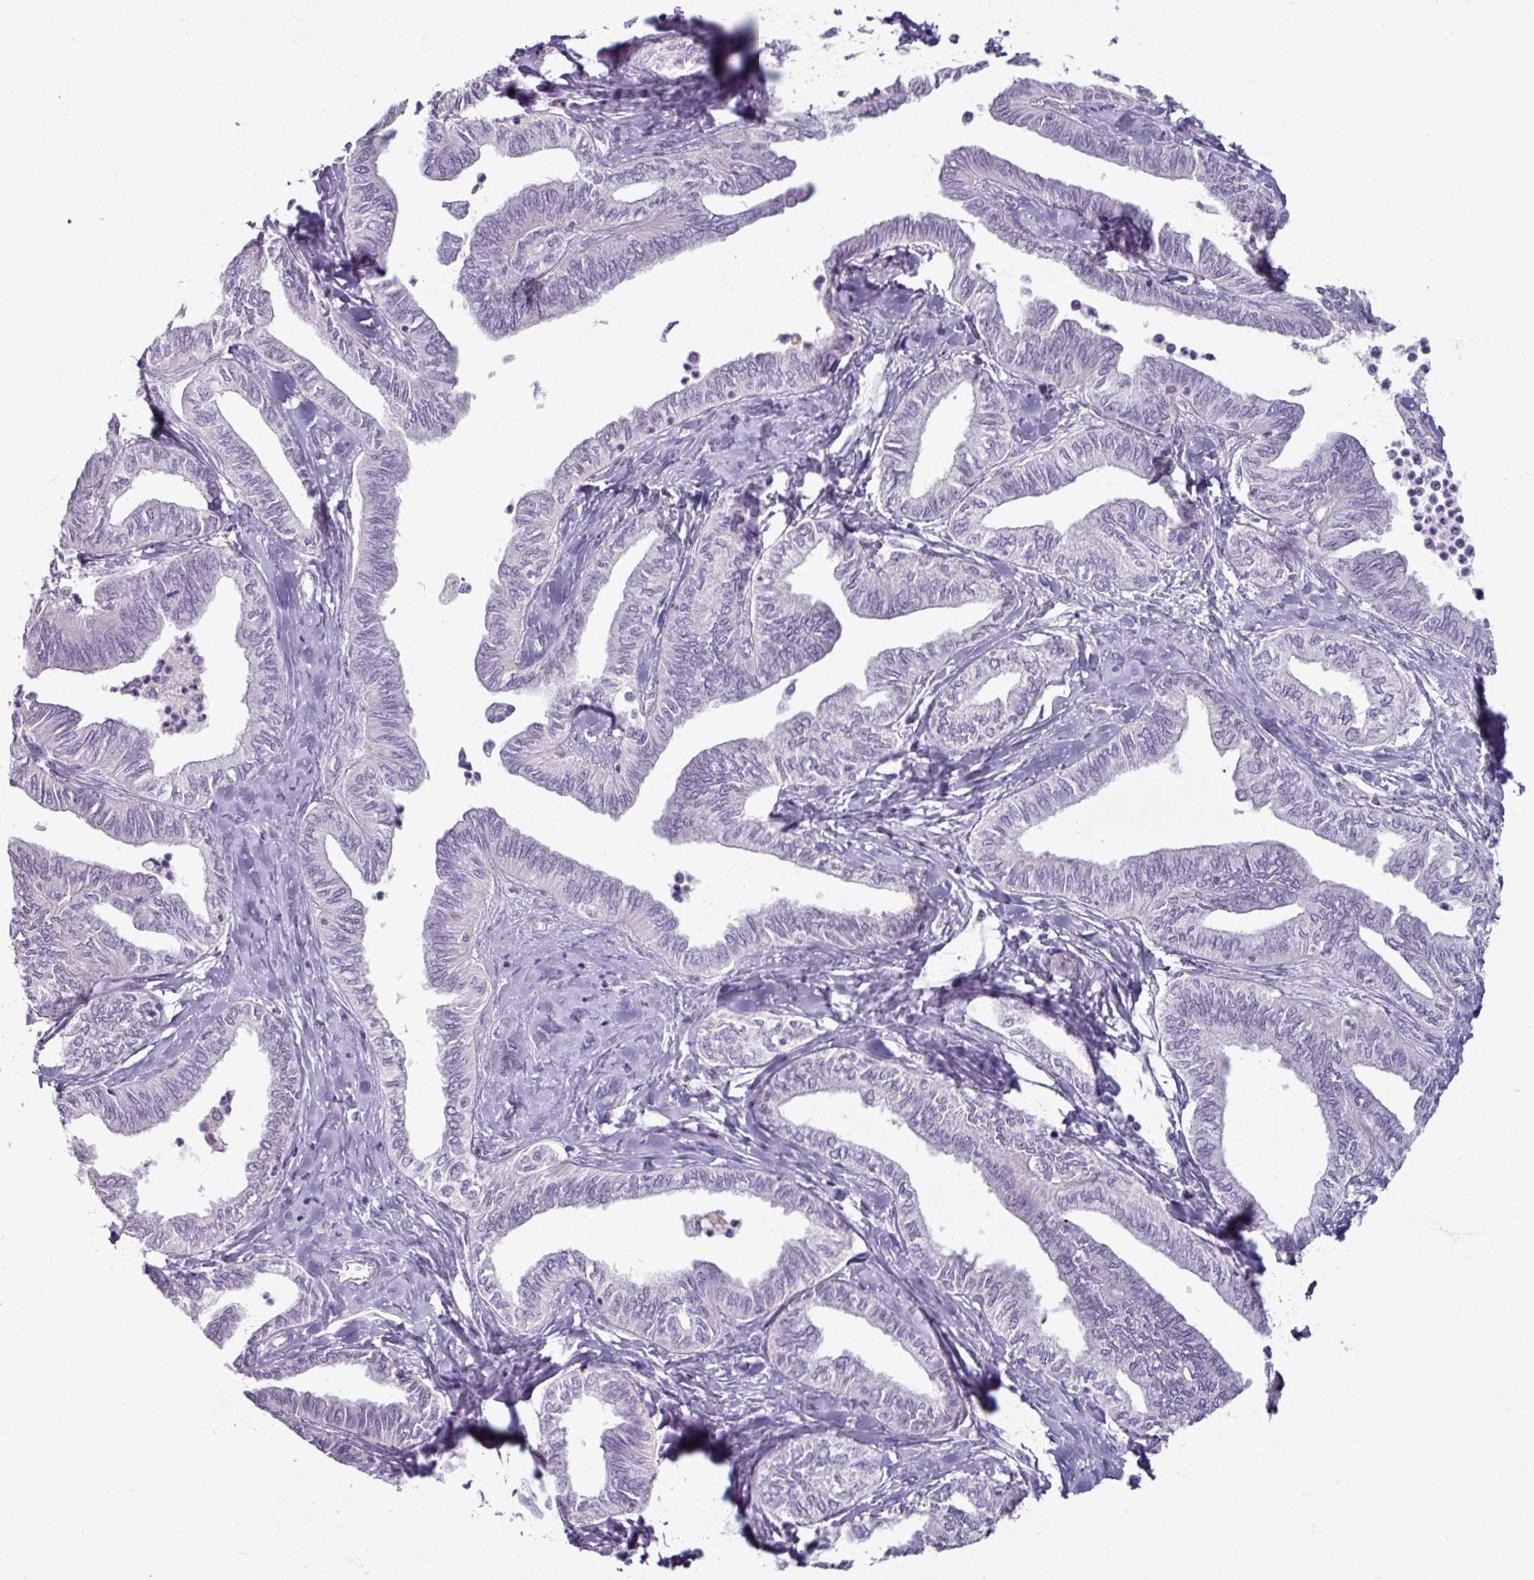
{"staining": {"intensity": "negative", "quantity": "none", "location": "none"}, "tissue": "ovarian cancer", "cell_type": "Tumor cells", "image_type": "cancer", "snomed": [{"axis": "morphology", "description": "Carcinoma, endometroid"}, {"axis": "topography", "description": "Ovary"}], "caption": "Immunohistochemistry image of human ovarian endometroid carcinoma stained for a protein (brown), which shows no positivity in tumor cells. (DAB IHC, high magnification).", "gene": "SLC27A5", "patient": {"sex": "female", "age": 70}}